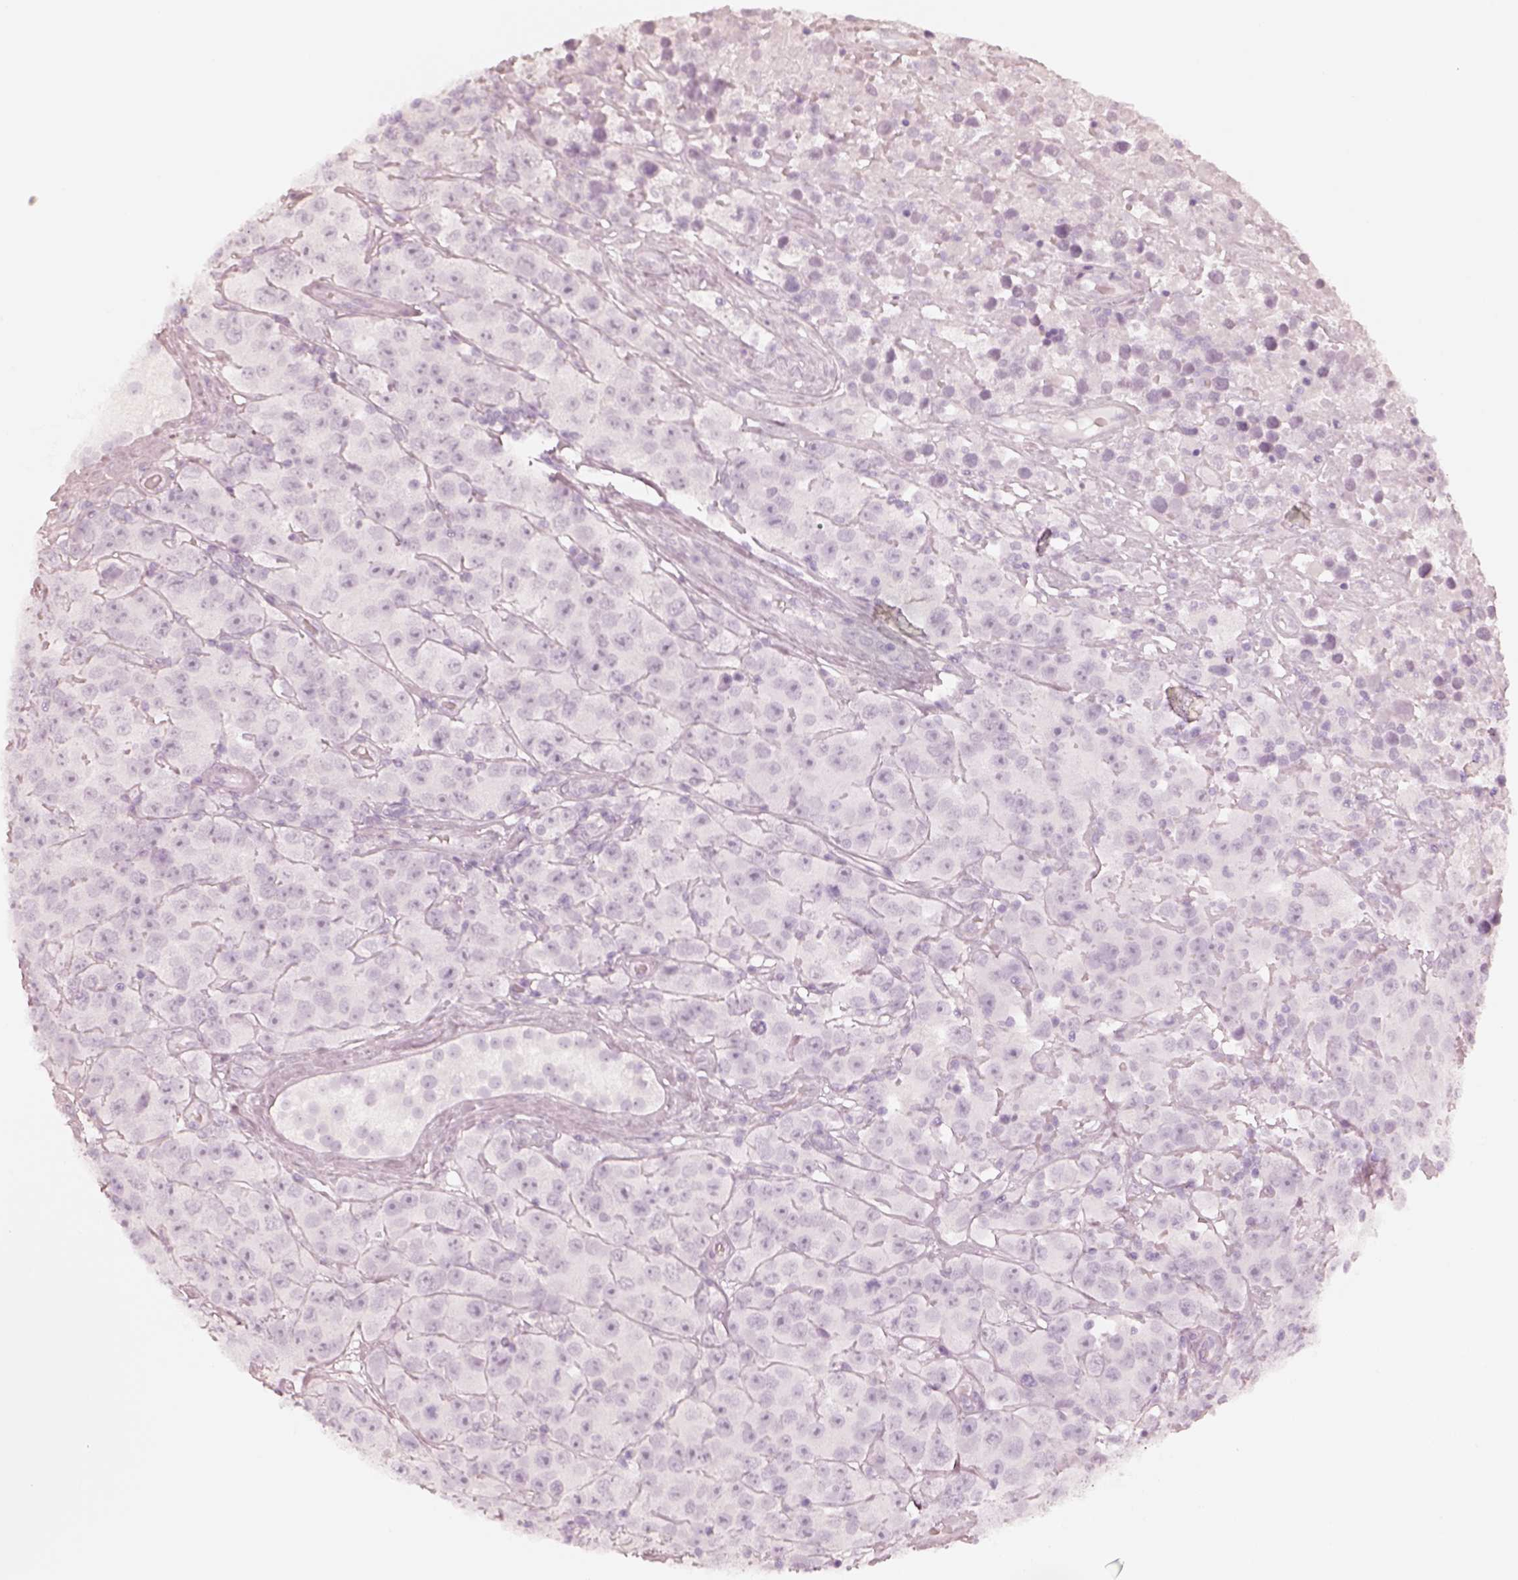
{"staining": {"intensity": "negative", "quantity": "none", "location": "none"}, "tissue": "testis cancer", "cell_type": "Tumor cells", "image_type": "cancer", "snomed": [{"axis": "morphology", "description": "Seminoma, NOS"}, {"axis": "topography", "description": "Testis"}], "caption": "The micrograph shows no significant staining in tumor cells of testis cancer (seminoma).", "gene": "KRT82", "patient": {"sex": "male", "age": 52}}